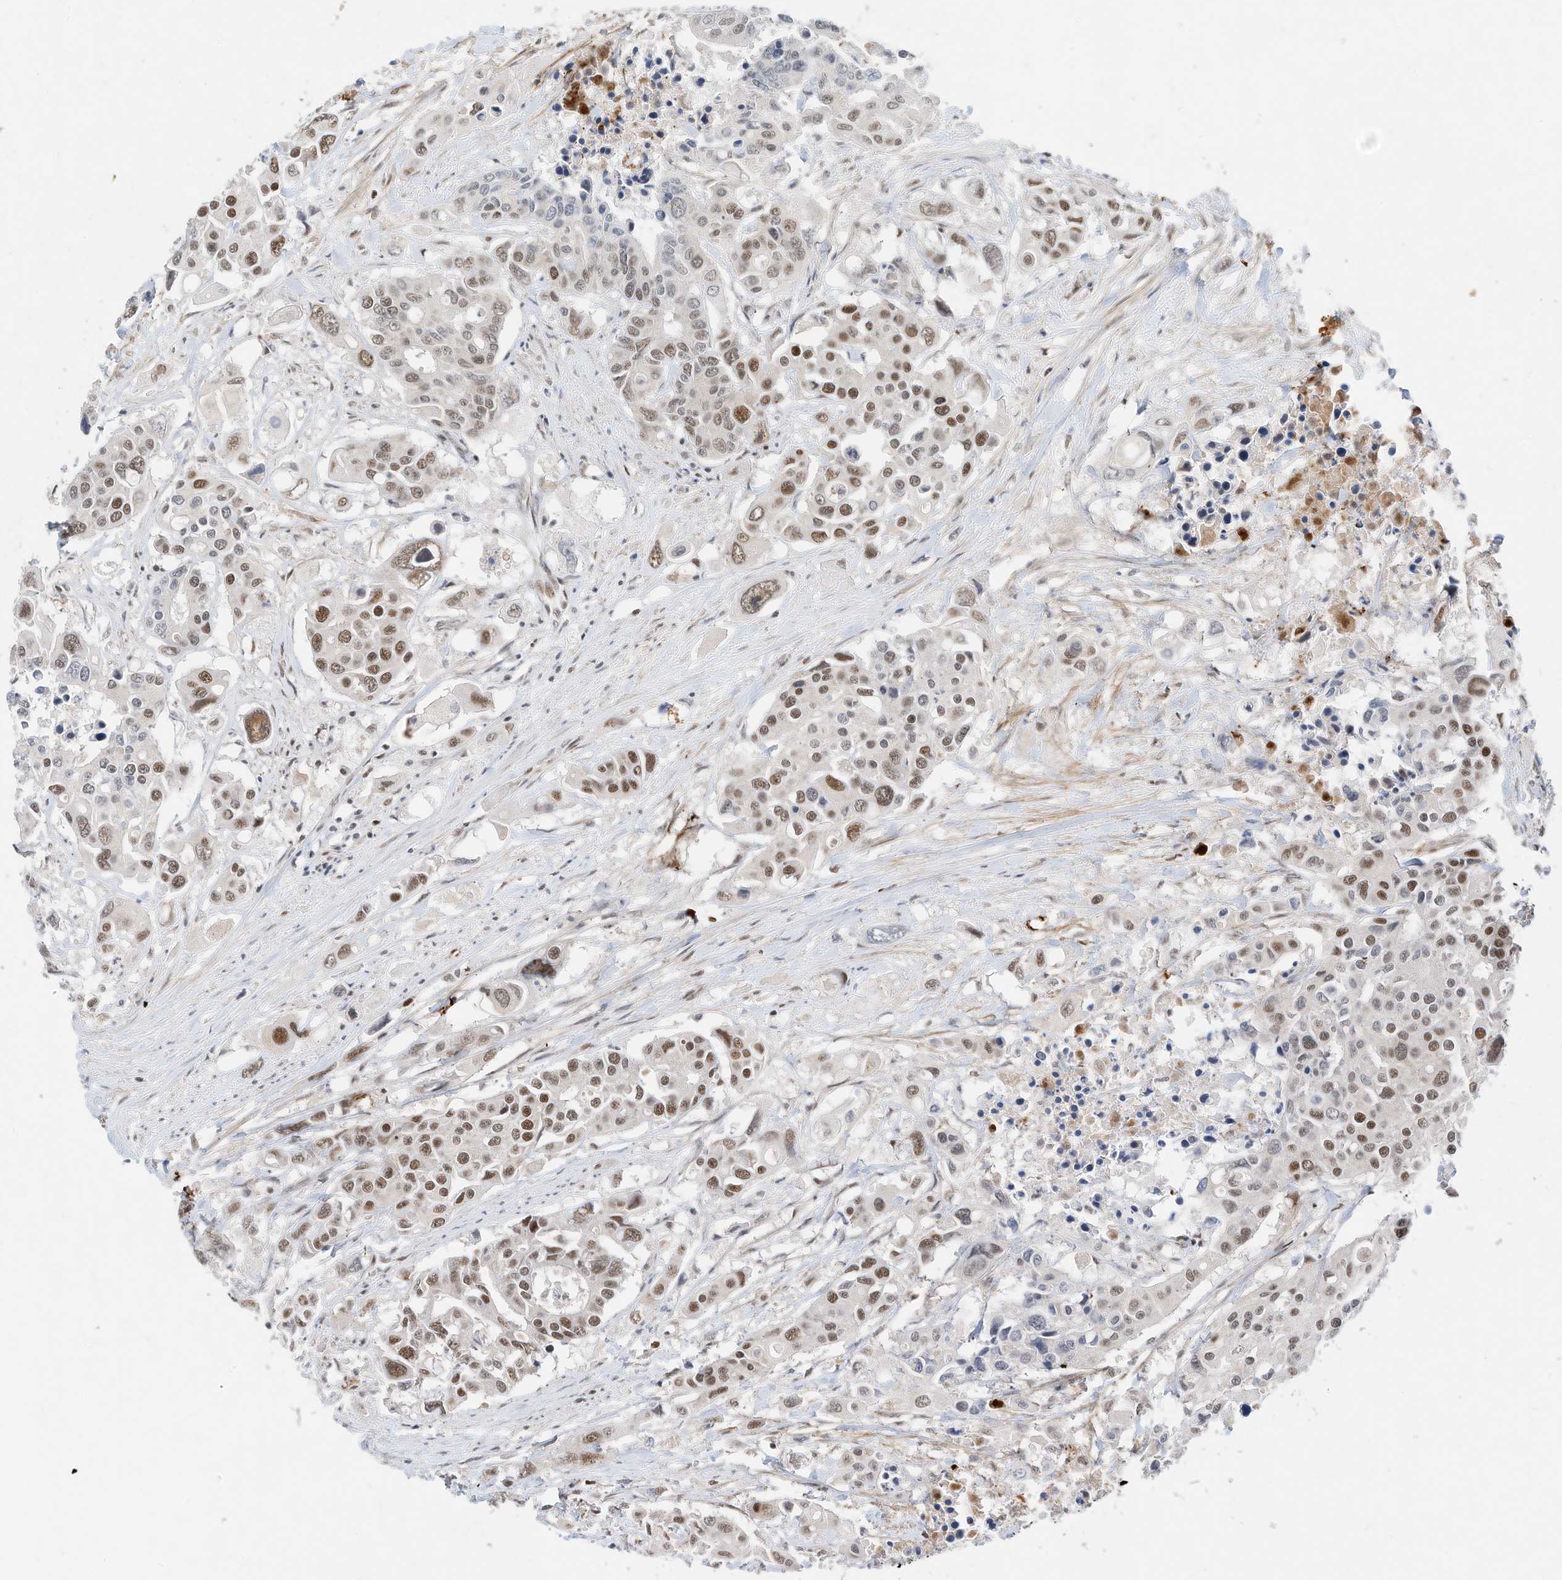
{"staining": {"intensity": "moderate", "quantity": "25%-75%", "location": "nuclear"}, "tissue": "colorectal cancer", "cell_type": "Tumor cells", "image_type": "cancer", "snomed": [{"axis": "morphology", "description": "Adenocarcinoma, NOS"}, {"axis": "topography", "description": "Colon"}], "caption": "A photomicrograph showing moderate nuclear expression in approximately 25%-75% of tumor cells in colorectal cancer, as visualized by brown immunohistochemical staining.", "gene": "OGT", "patient": {"sex": "male", "age": 77}}